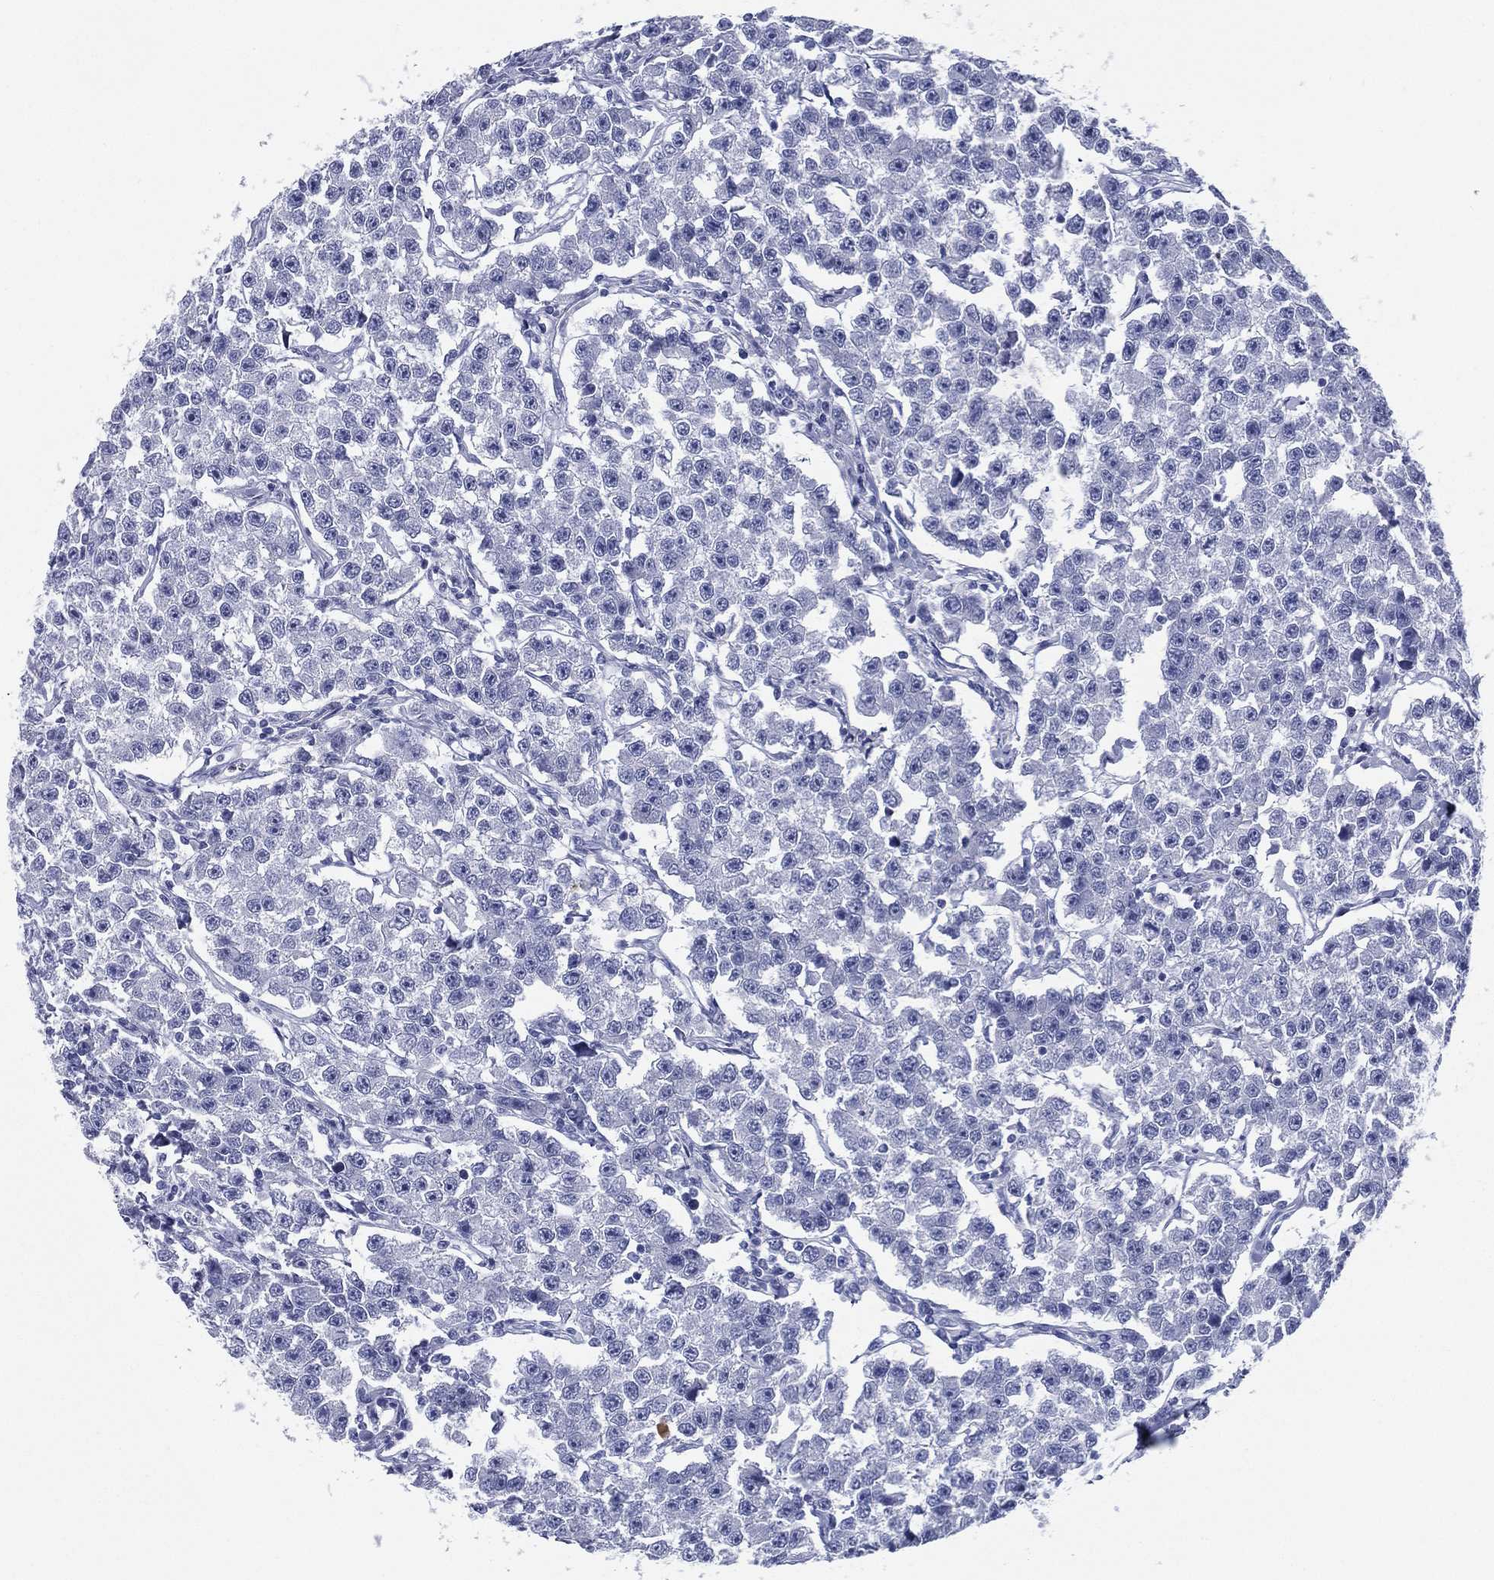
{"staining": {"intensity": "negative", "quantity": "none", "location": "none"}, "tissue": "testis cancer", "cell_type": "Tumor cells", "image_type": "cancer", "snomed": [{"axis": "morphology", "description": "Seminoma, NOS"}, {"axis": "topography", "description": "Testis"}], "caption": "High magnification brightfield microscopy of testis cancer (seminoma) stained with DAB (brown) and counterstained with hematoxylin (blue): tumor cells show no significant expression. The staining was performed using DAB to visualize the protein expression in brown, while the nuclei were stained in blue with hematoxylin (Magnification: 20x).", "gene": "RSPH4A", "patient": {"sex": "male", "age": 59}}